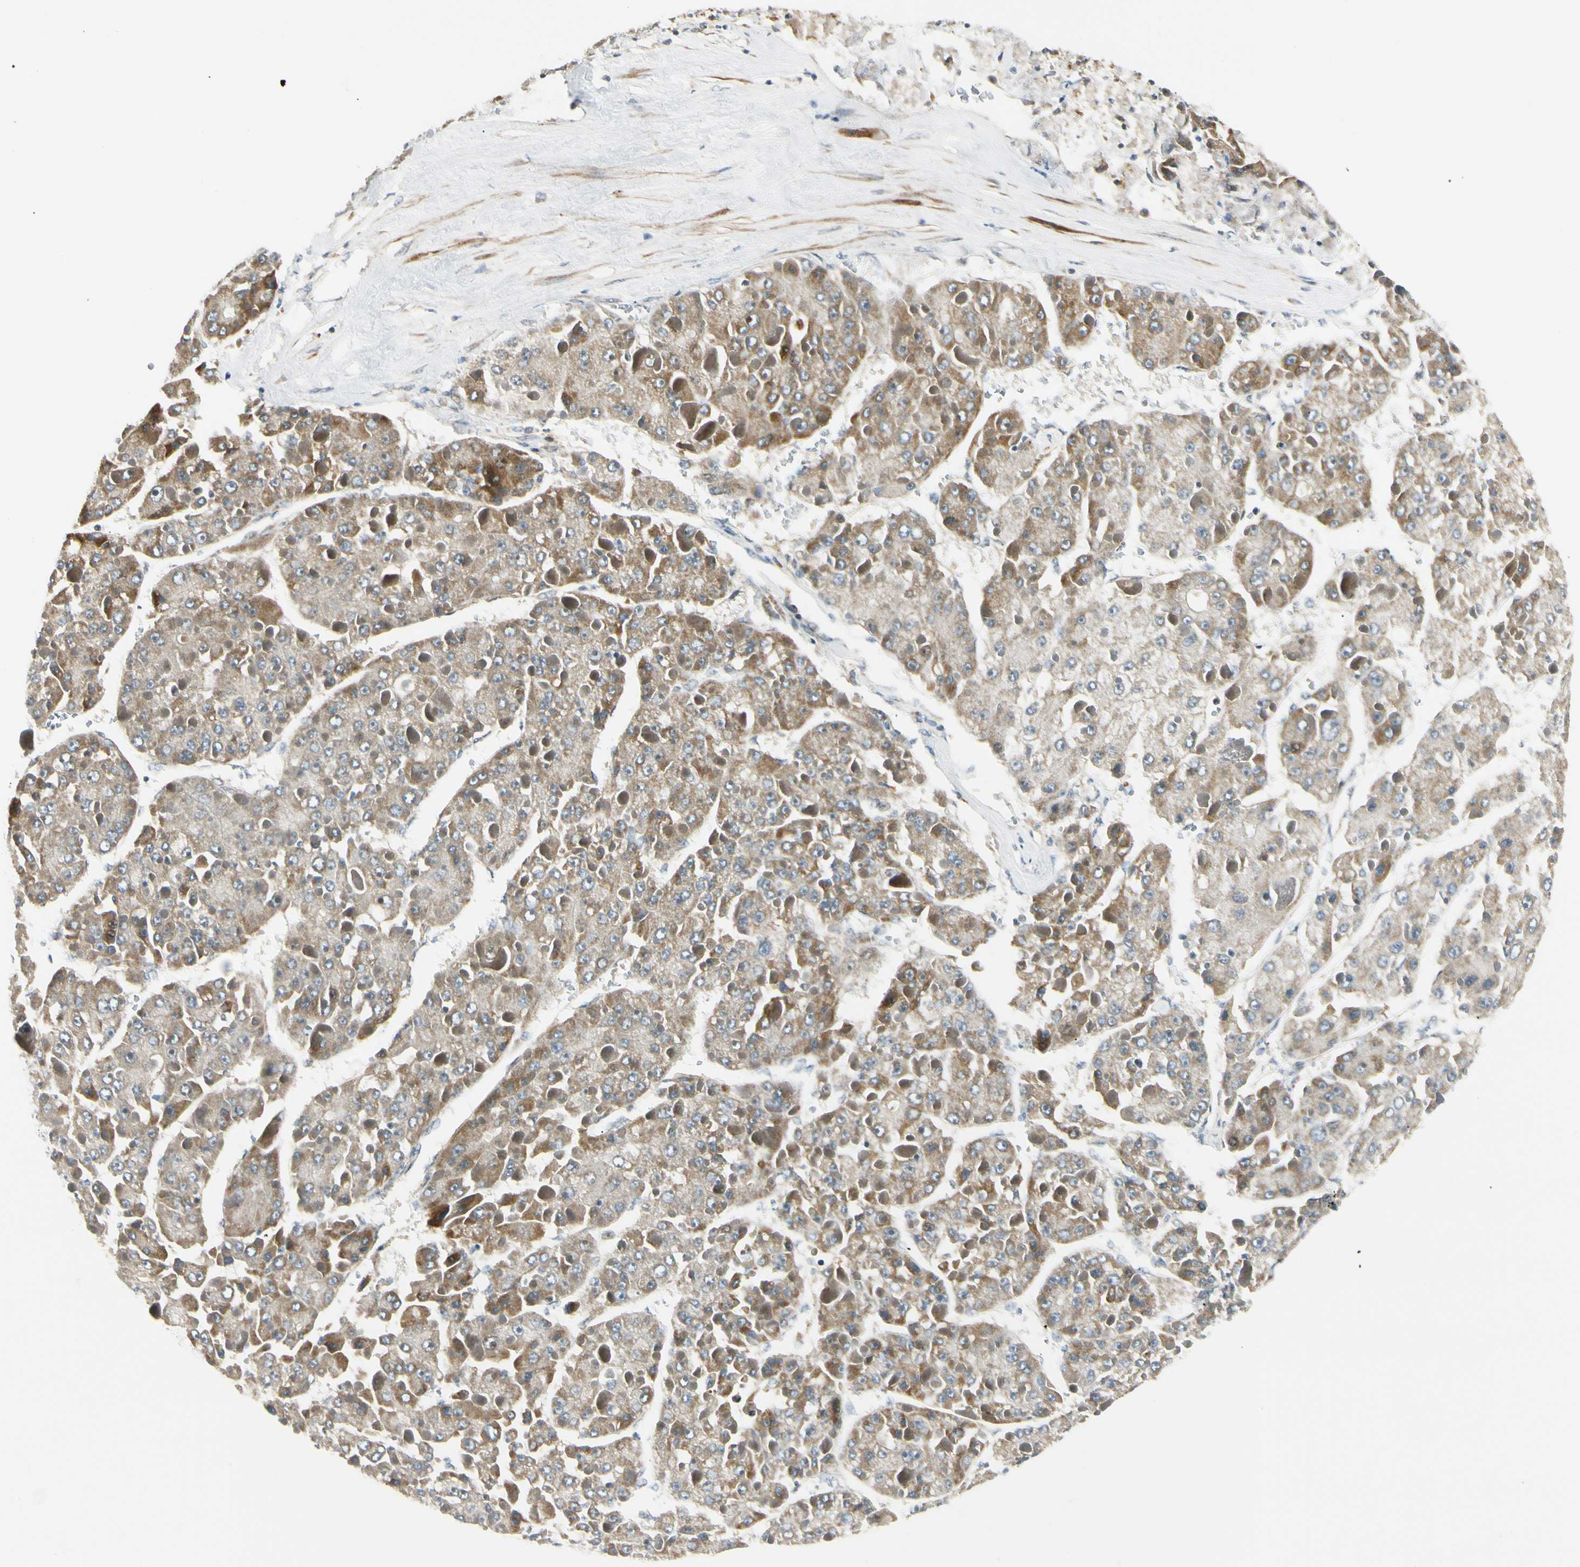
{"staining": {"intensity": "moderate", "quantity": ">75%", "location": "cytoplasmic/membranous"}, "tissue": "liver cancer", "cell_type": "Tumor cells", "image_type": "cancer", "snomed": [{"axis": "morphology", "description": "Carcinoma, Hepatocellular, NOS"}, {"axis": "topography", "description": "Liver"}], "caption": "The micrograph exhibits staining of liver cancer (hepatocellular carcinoma), revealing moderate cytoplasmic/membranous protein positivity (brown color) within tumor cells.", "gene": "P4HA3", "patient": {"sex": "female", "age": 73}}